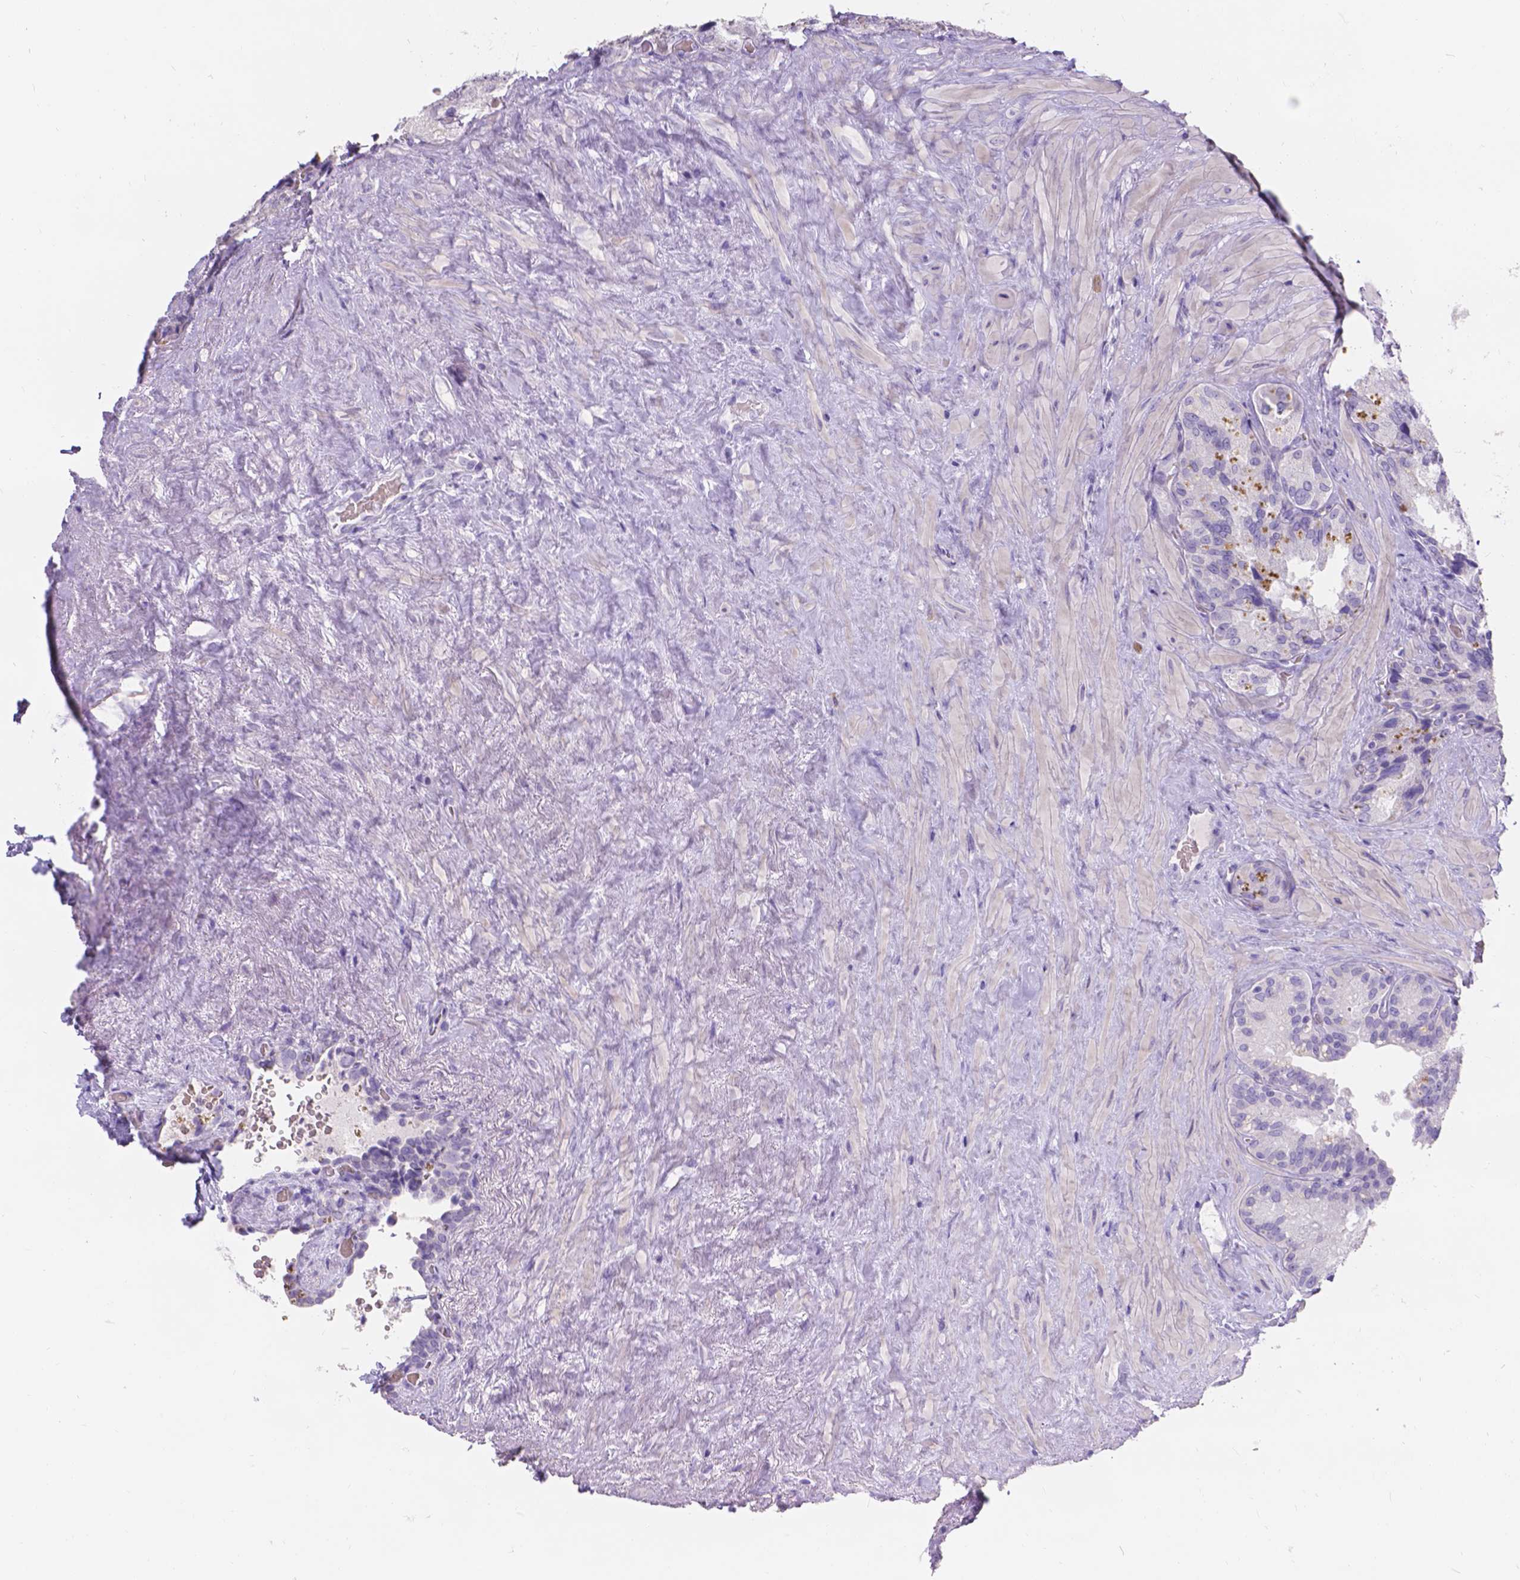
{"staining": {"intensity": "negative", "quantity": "none", "location": "none"}, "tissue": "seminal vesicle", "cell_type": "Glandular cells", "image_type": "normal", "snomed": [{"axis": "morphology", "description": "Normal tissue, NOS"}, {"axis": "topography", "description": "Seminal veicle"}], "caption": "Protein analysis of normal seminal vesicle displays no significant positivity in glandular cells.", "gene": "GNRHR", "patient": {"sex": "male", "age": 69}}